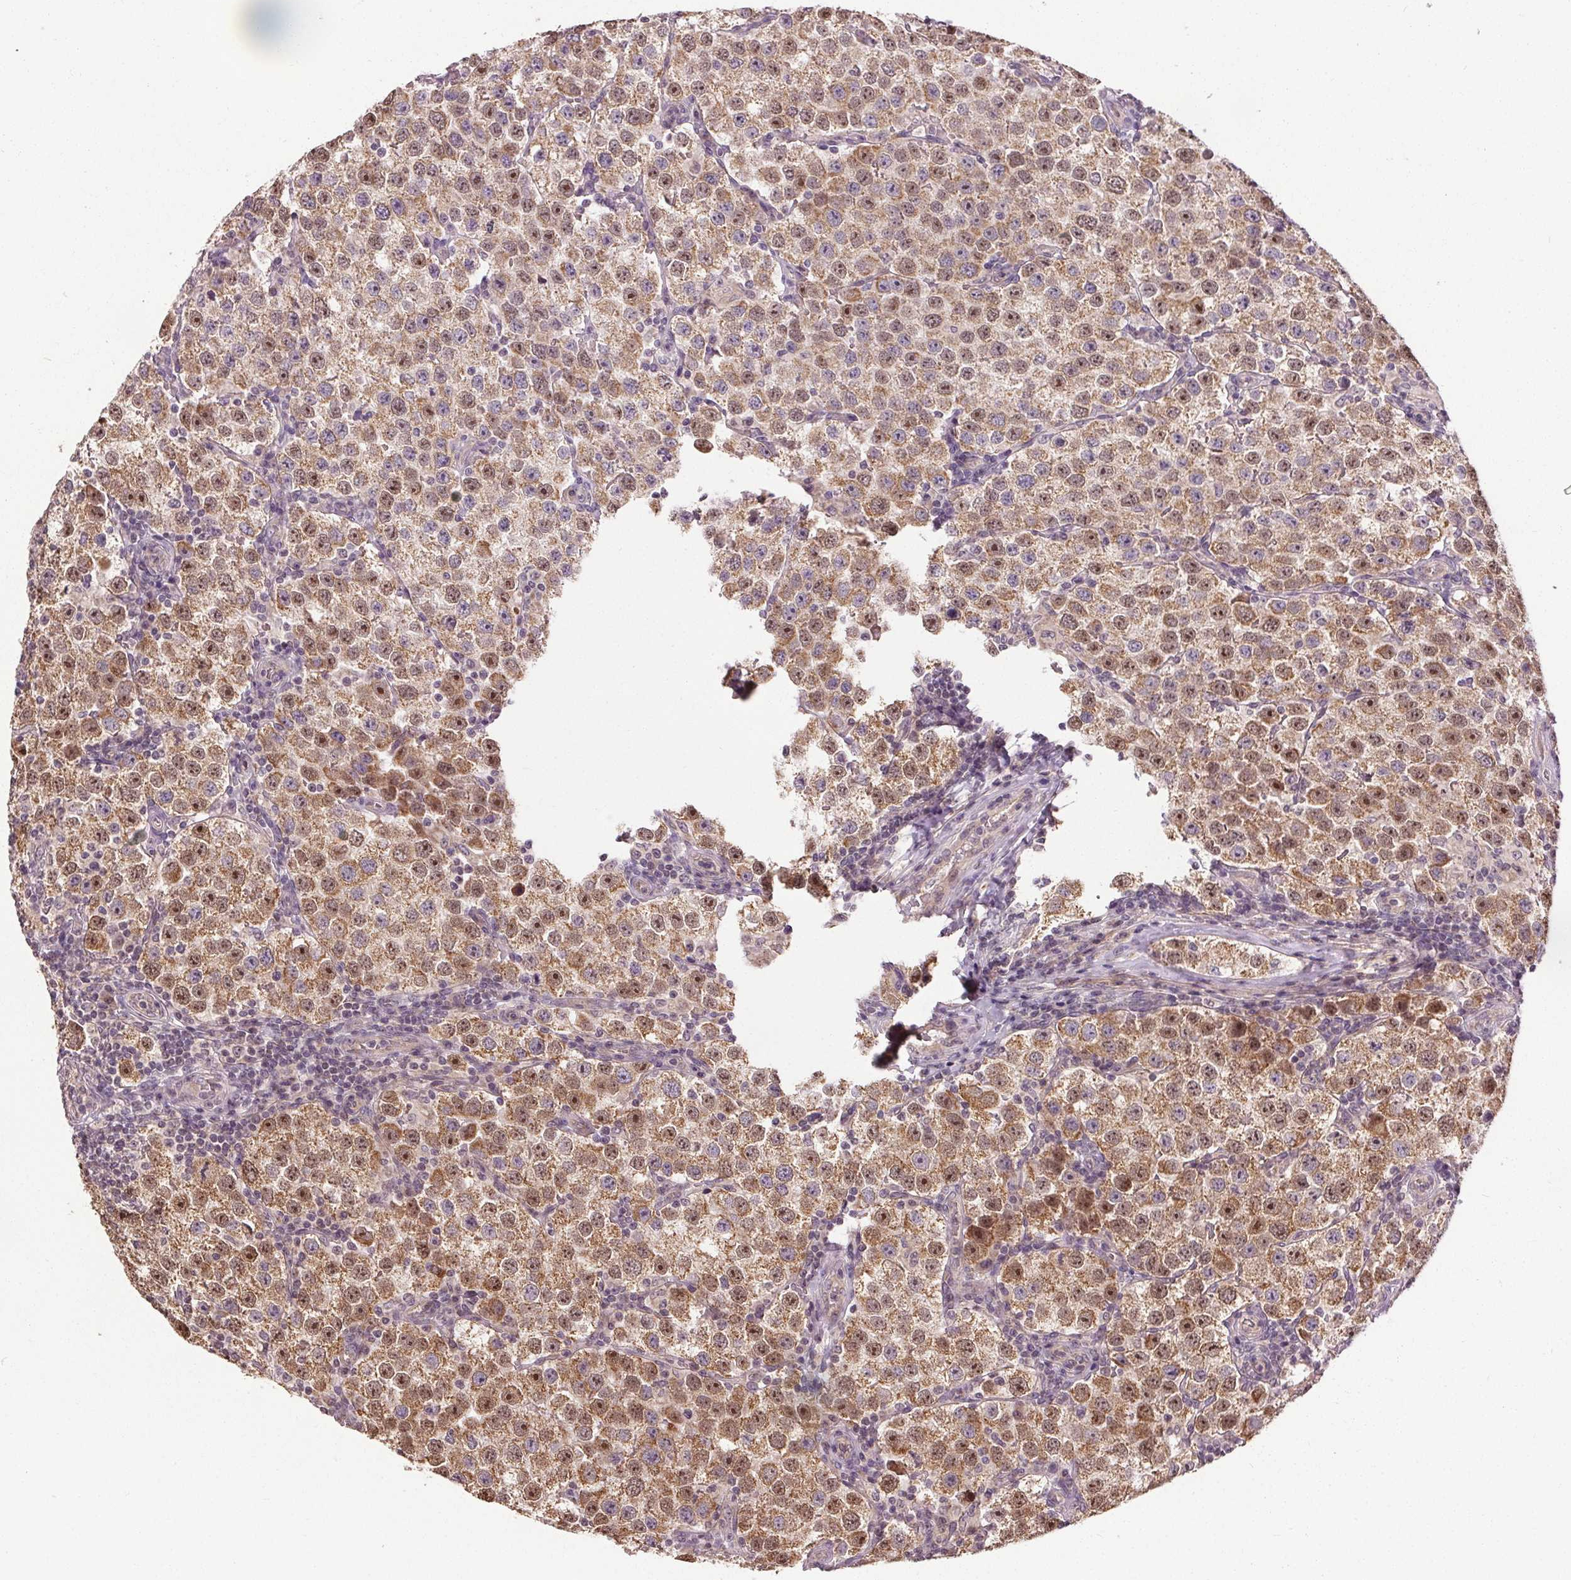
{"staining": {"intensity": "moderate", "quantity": ">75%", "location": "nuclear"}, "tissue": "testis cancer", "cell_type": "Tumor cells", "image_type": "cancer", "snomed": [{"axis": "morphology", "description": "Seminoma, NOS"}, {"axis": "topography", "description": "Testis"}], "caption": "Moderate nuclear protein staining is seen in approximately >75% of tumor cells in testis cancer.", "gene": "KIAA0232", "patient": {"sex": "male", "age": 37}}